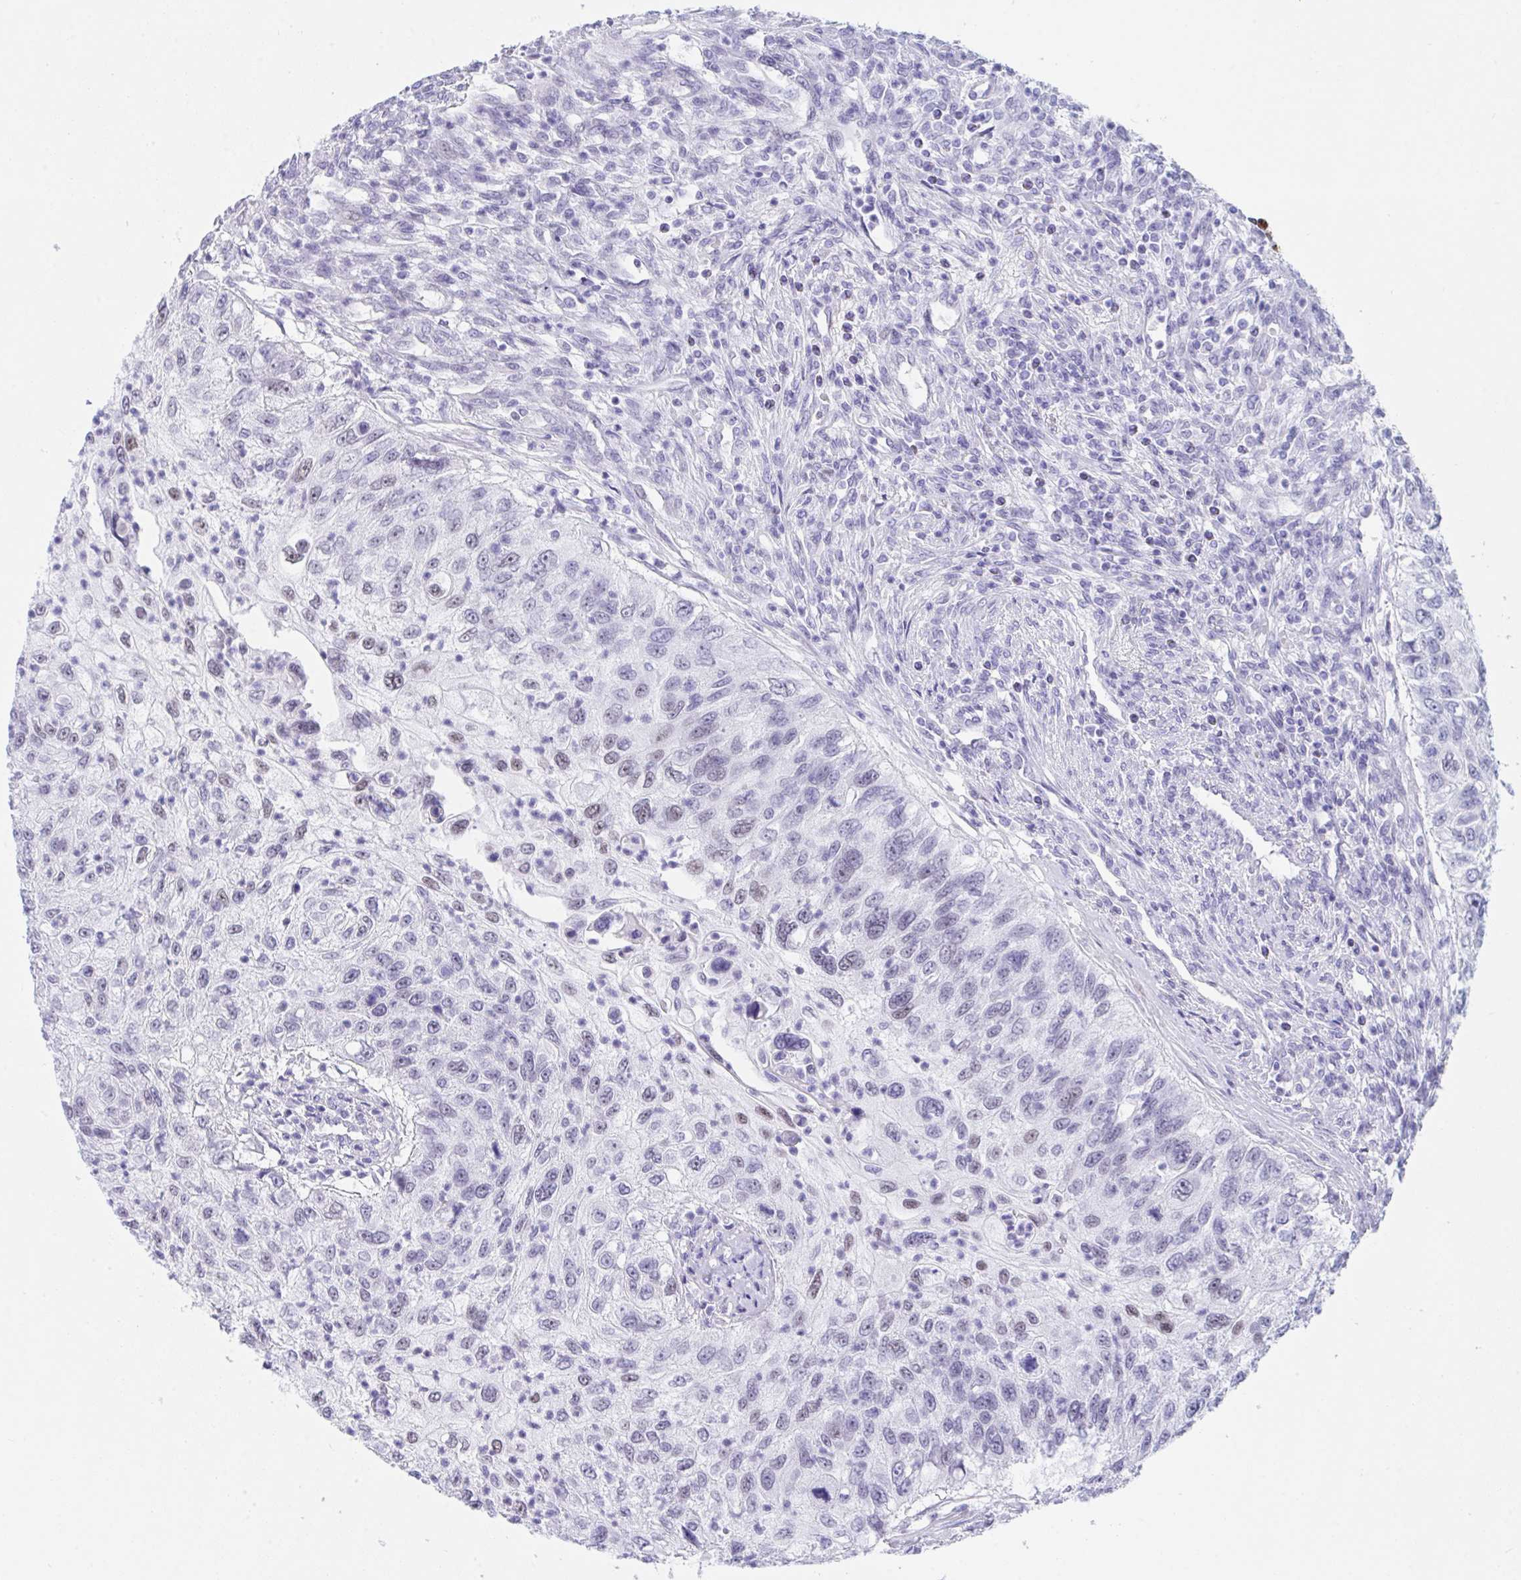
{"staining": {"intensity": "negative", "quantity": "none", "location": "none"}, "tissue": "urothelial cancer", "cell_type": "Tumor cells", "image_type": "cancer", "snomed": [{"axis": "morphology", "description": "Urothelial carcinoma, High grade"}, {"axis": "topography", "description": "Urinary bladder"}], "caption": "Urothelial carcinoma (high-grade) stained for a protein using immunohistochemistry shows no expression tumor cells.", "gene": "IKZF2", "patient": {"sex": "female", "age": 60}}